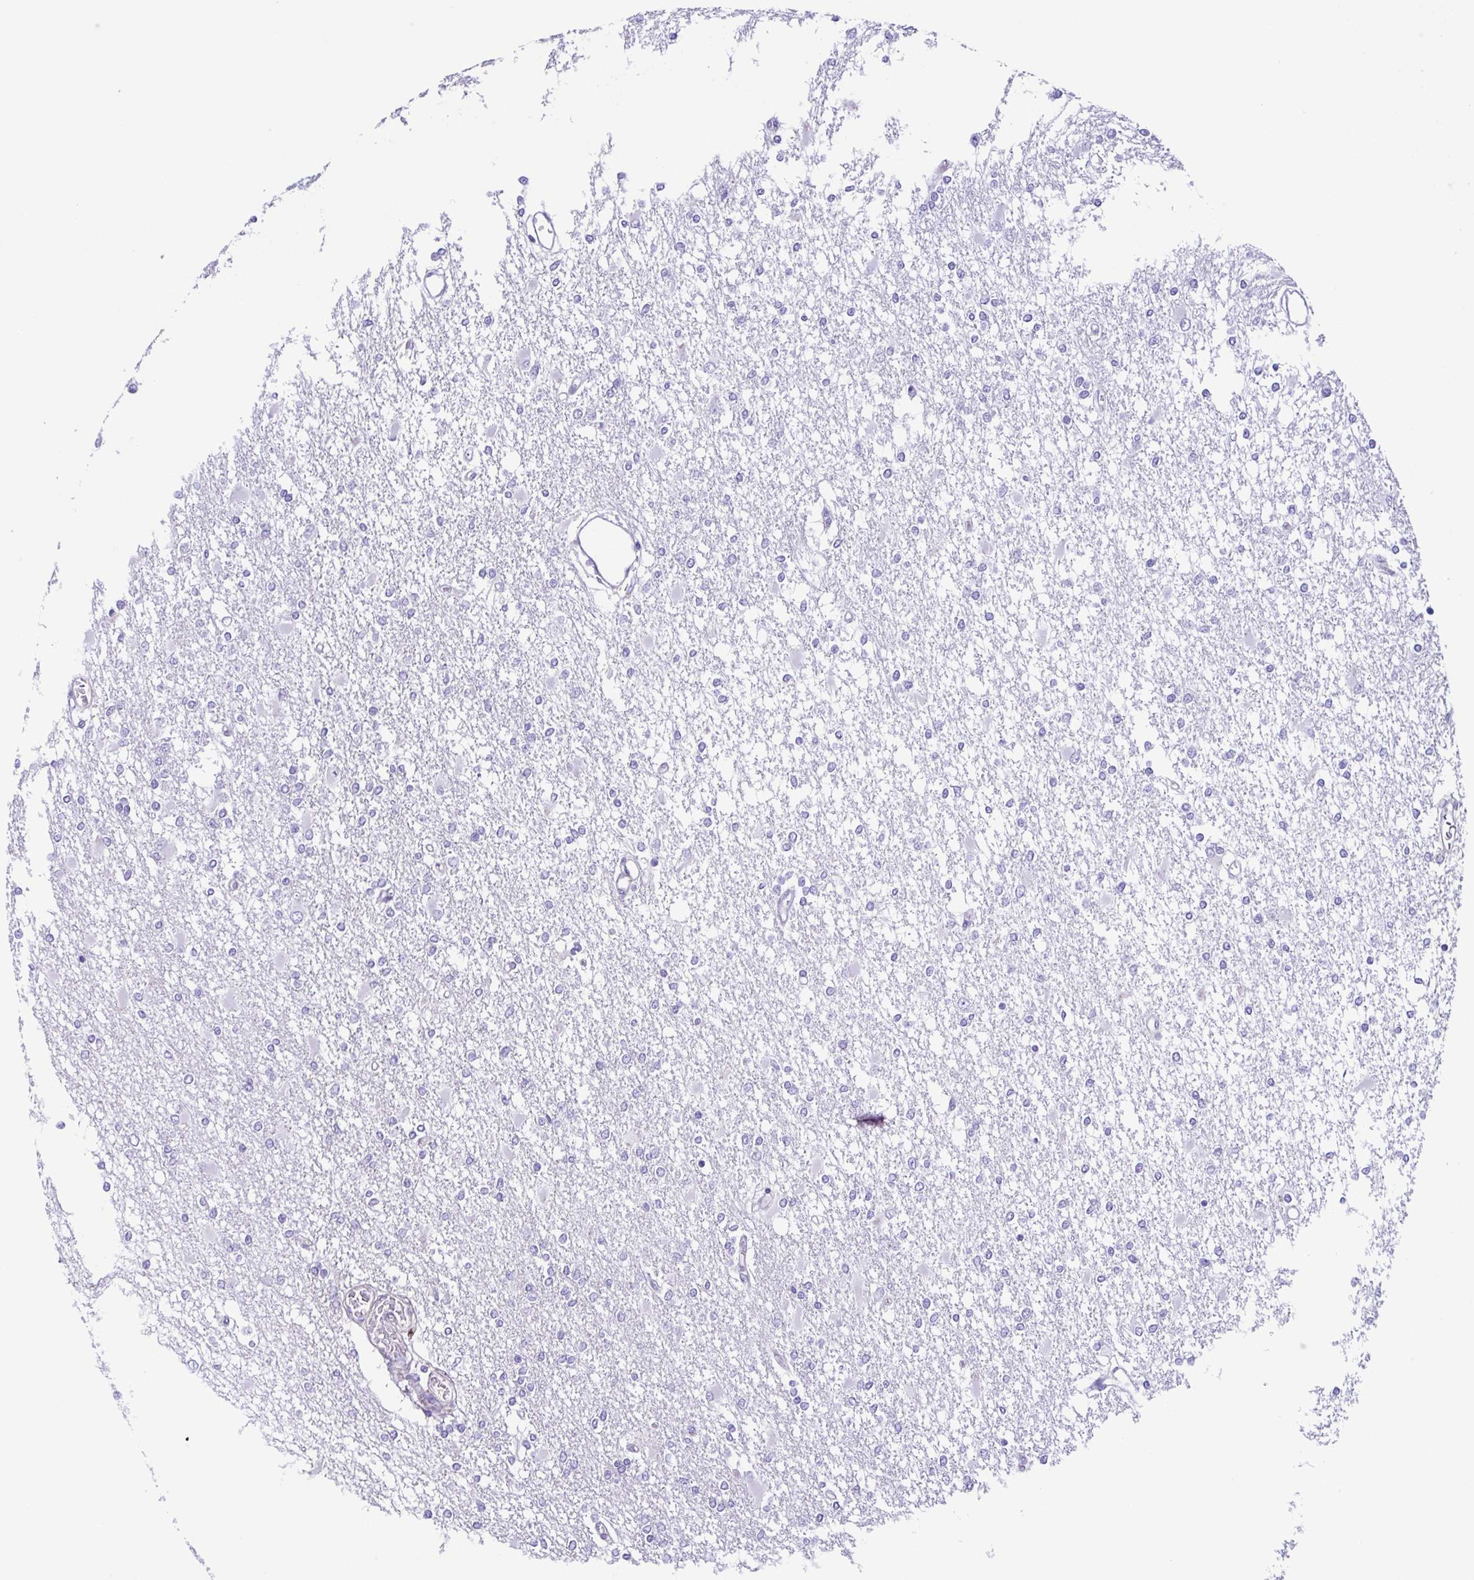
{"staining": {"intensity": "negative", "quantity": "none", "location": "none"}, "tissue": "glioma", "cell_type": "Tumor cells", "image_type": "cancer", "snomed": [{"axis": "morphology", "description": "Glioma, malignant, High grade"}, {"axis": "topography", "description": "Cerebral cortex"}], "caption": "Immunohistochemistry (IHC) micrograph of human glioma stained for a protein (brown), which displays no expression in tumor cells.", "gene": "CYP11B1", "patient": {"sex": "male", "age": 79}}